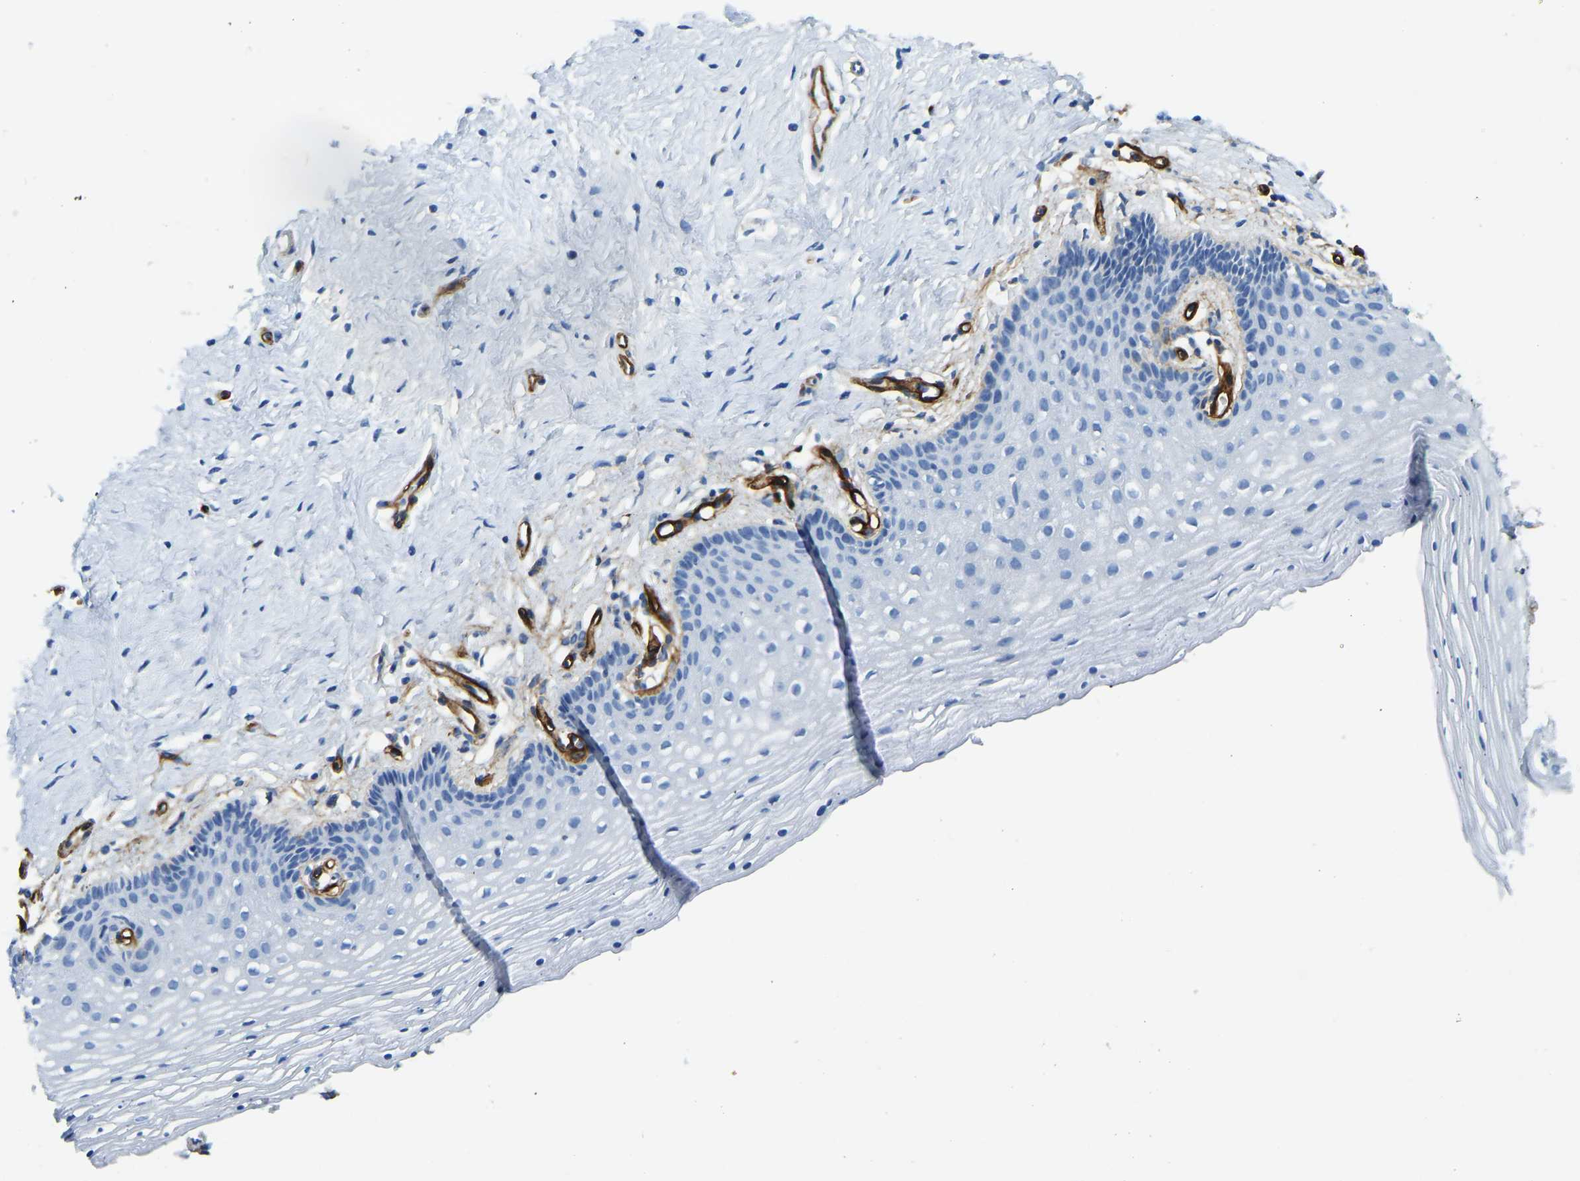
{"staining": {"intensity": "negative", "quantity": "none", "location": "none"}, "tissue": "vagina", "cell_type": "Squamous epithelial cells", "image_type": "normal", "snomed": [{"axis": "morphology", "description": "Normal tissue, NOS"}, {"axis": "topography", "description": "Vagina"}], "caption": "A high-resolution image shows immunohistochemistry (IHC) staining of benign vagina, which reveals no significant positivity in squamous epithelial cells. (DAB IHC, high magnification).", "gene": "COL15A1", "patient": {"sex": "female", "age": 32}}